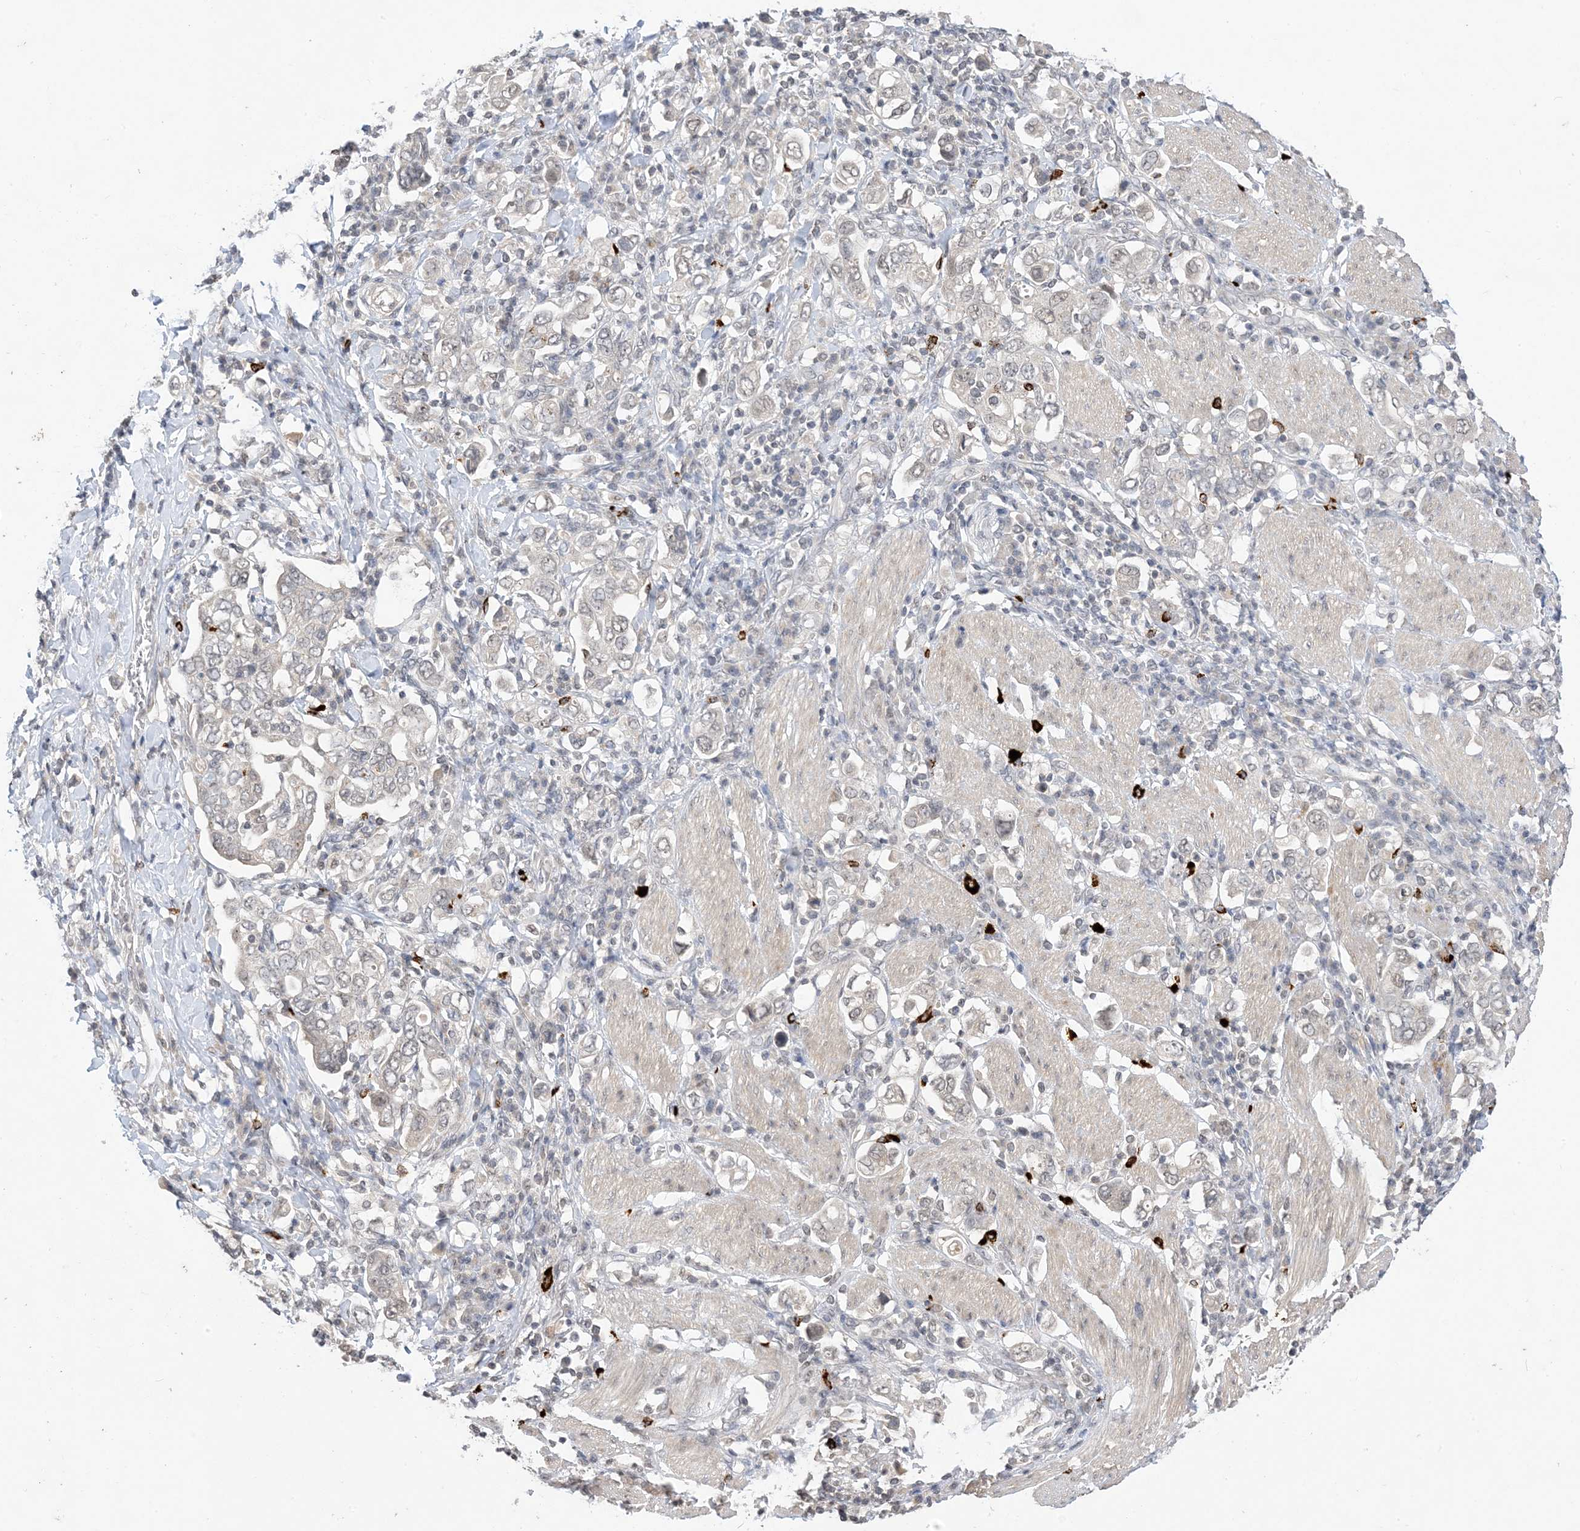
{"staining": {"intensity": "negative", "quantity": "none", "location": "none"}, "tissue": "stomach cancer", "cell_type": "Tumor cells", "image_type": "cancer", "snomed": [{"axis": "morphology", "description": "Adenocarcinoma, NOS"}, {"axis": "topography", "description": "Stomach, upper"}], "caption": "This is an IHC micrograph of stomach adenocarcinoma. There is no staining in tumor cells.", "gene": "RANBP9", "patient": {"sex": "male", "age": 62}}